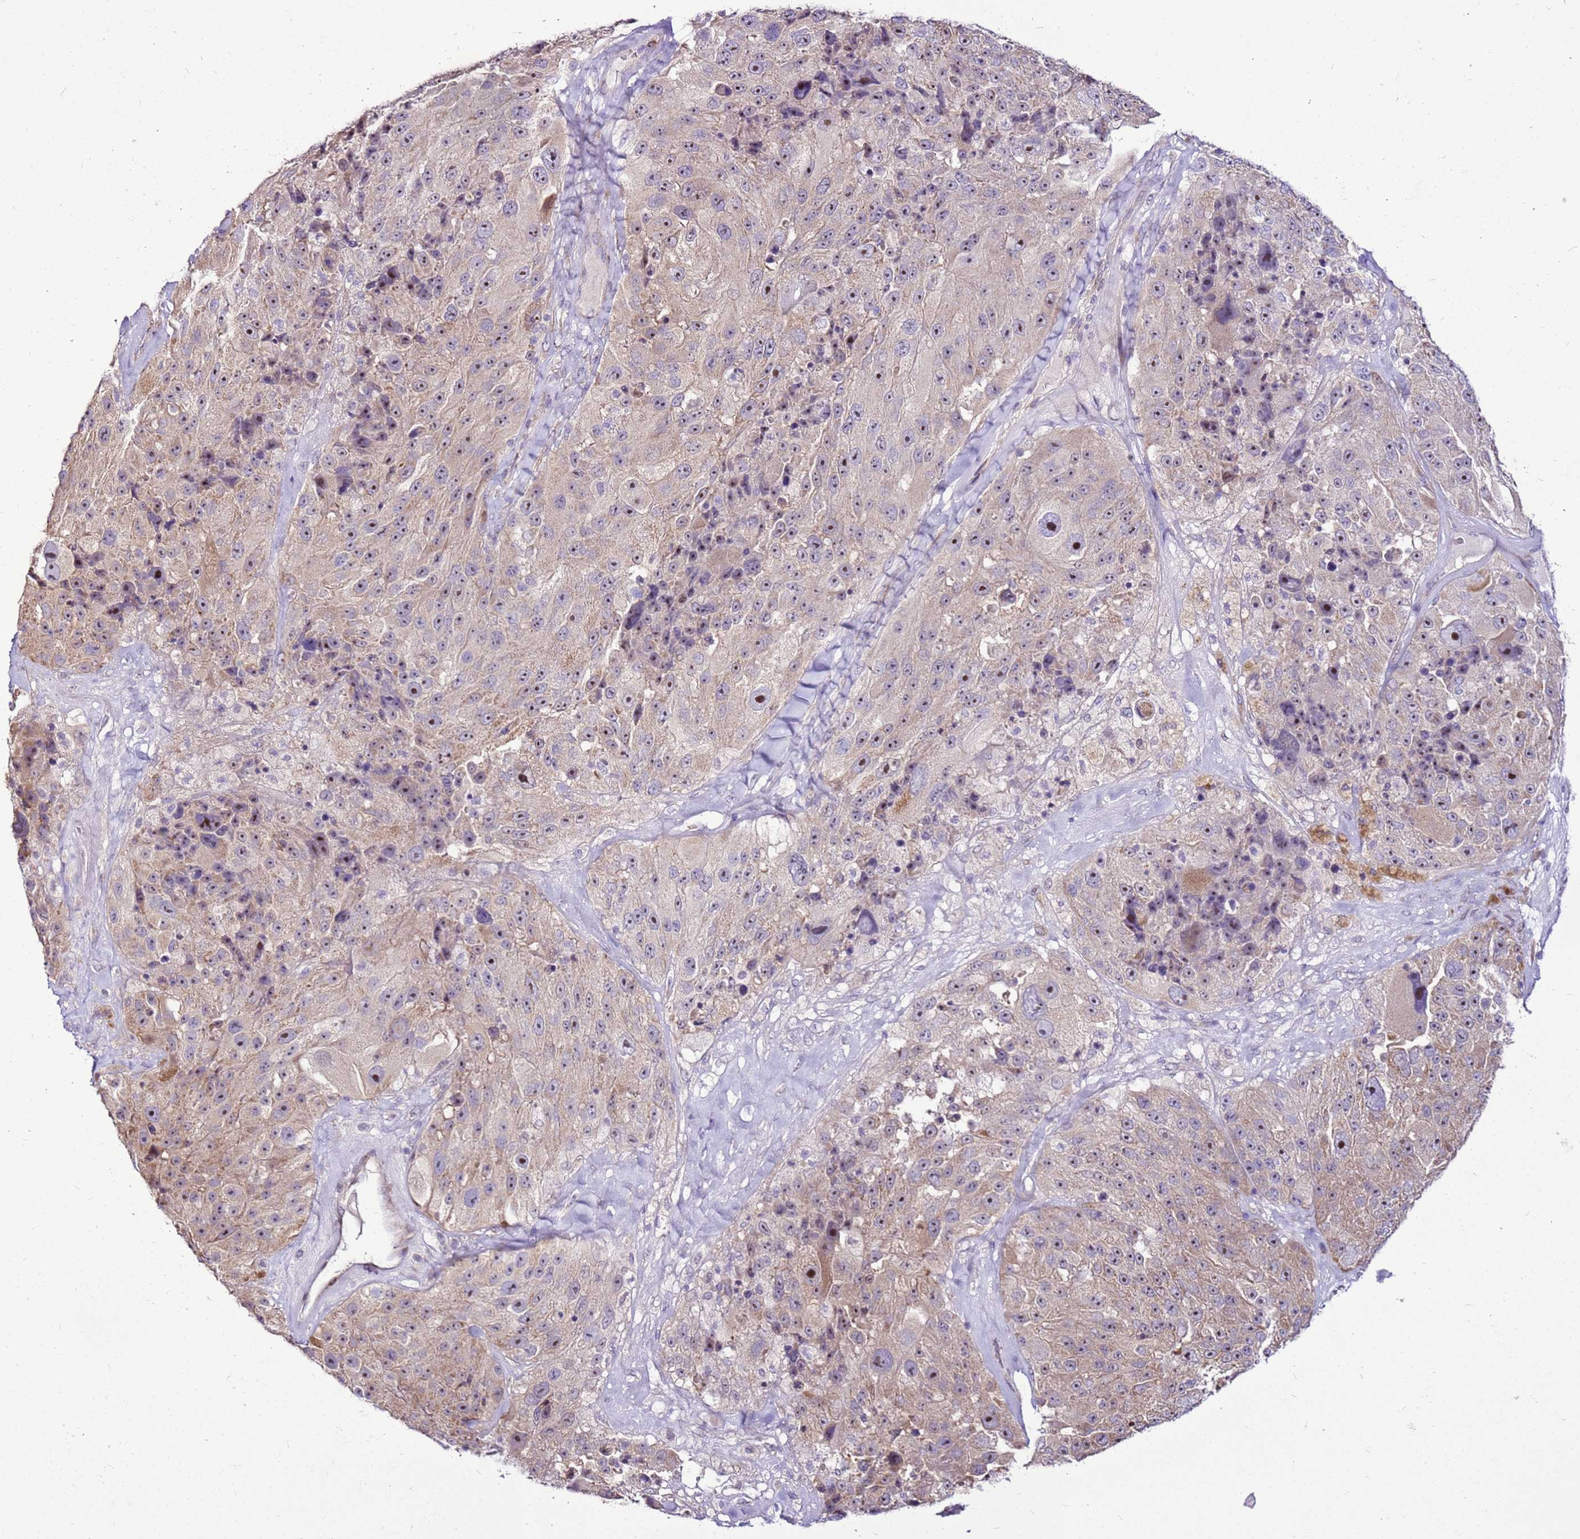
{"staining": {"intensity": "moderate", "quantity": "25%-75%", "location": "cytoplasmic/membranous,nuclear"}, "tissue": "melanoma", "cell_type": "Tumor cells", "image_type": "cancer", "snomed": [{"axis": "morphology", "description": "Malignant melanoma, Metastatic site"}, {"axis": "topography", "description": "Lymph node"}], "caption": "A histopathology image of human malignant melanoma (metastatic site) stained for a protein reveals moderate cytoplasmic/membranous and nuclear brown staining in tumor cells.", "gene": "SLC38A5", "patient": {"sex": "male", "age": 62}}